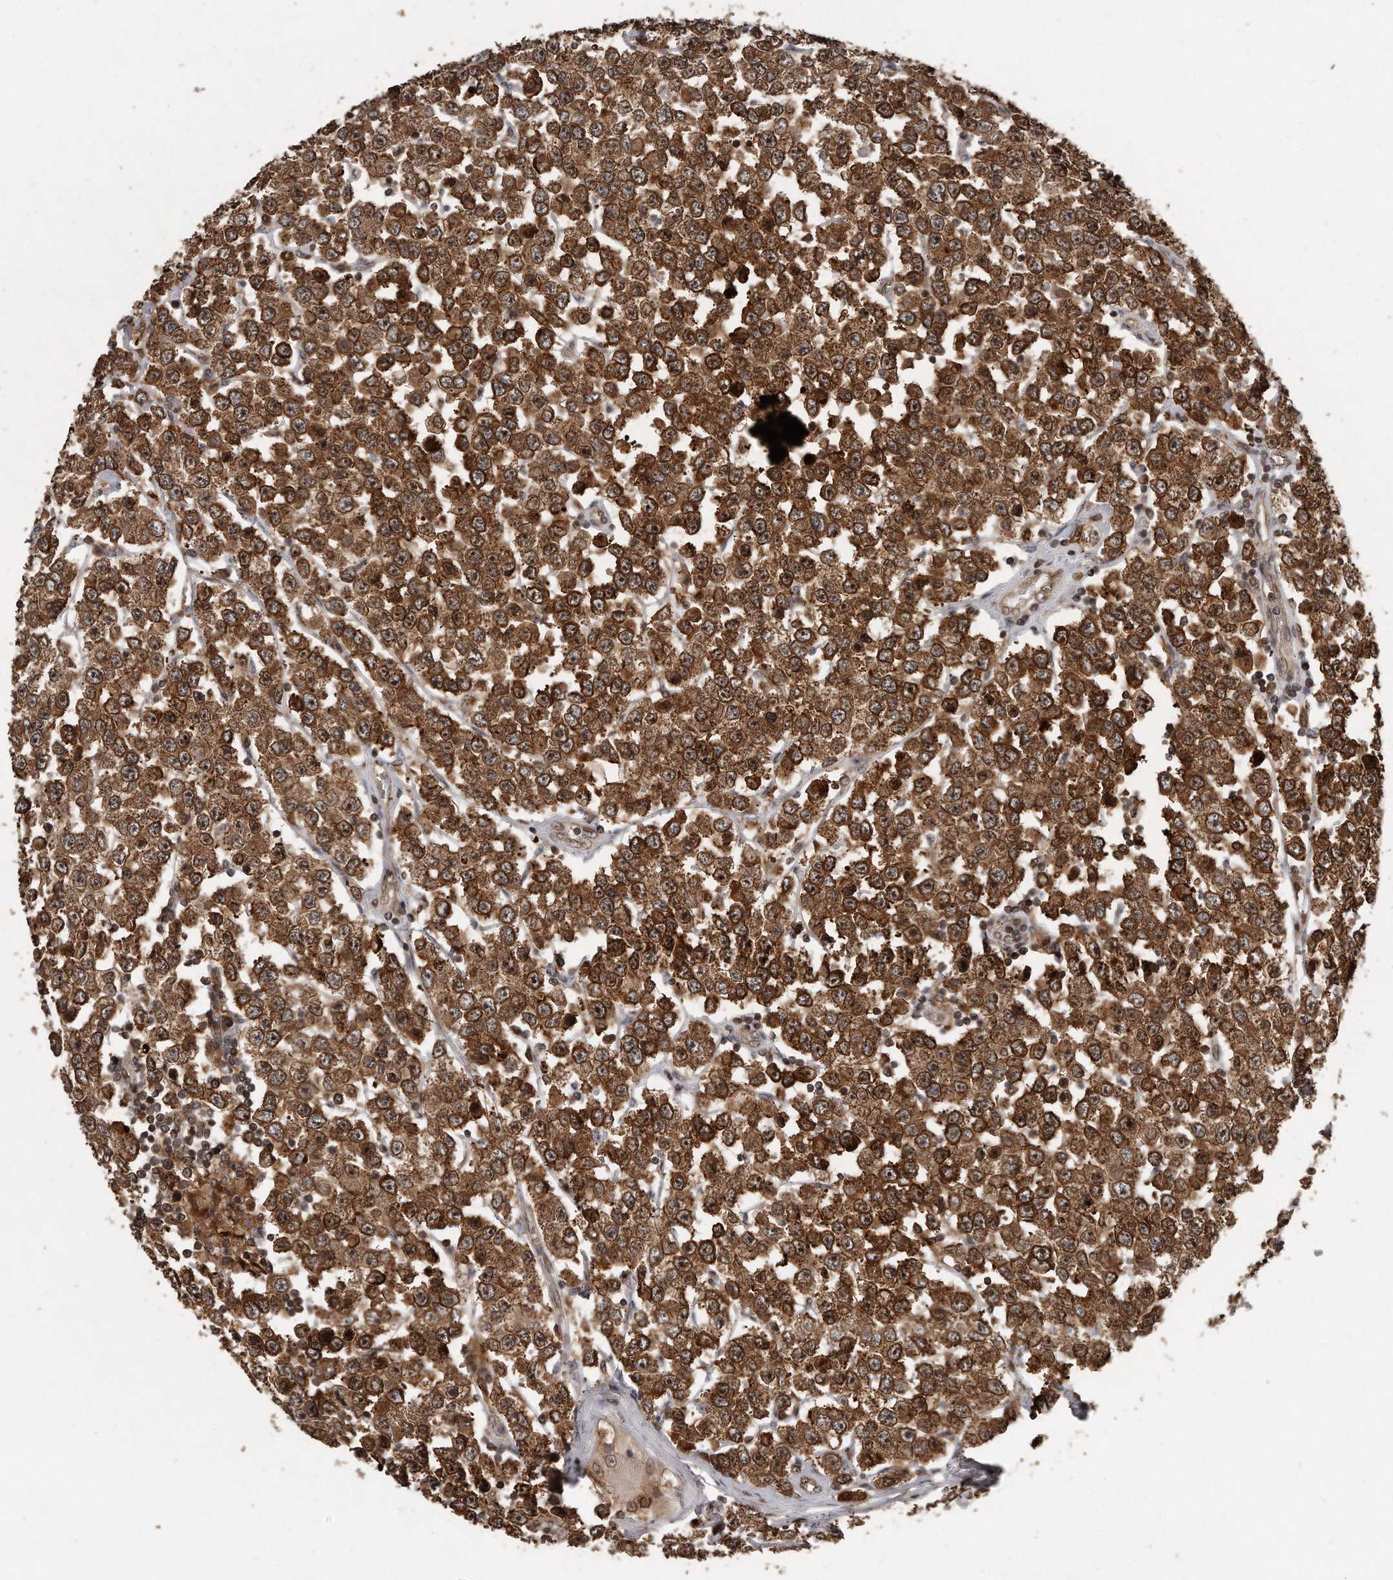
{"staining": {"intensity": "strong", "quantity": ">75%", "location": "cytoplasmic/membranous,nuclear"}, "tissue": "testis cancer", "cell_type": "Tumor cells", "image_type": "cancer", "snomed": [{"axis": "morphology", "description": "Seminoma, NOS"}, {"axis": "topography", "description": "Testis"}], "caption": "IHC of human testis cancer exhibits high levels of strong cytoplasmic/membranous and nuclear positivity in about >75% of tumor cells.", "gene": "GCH1", "patient": {"sex": "male", "age": 28}}